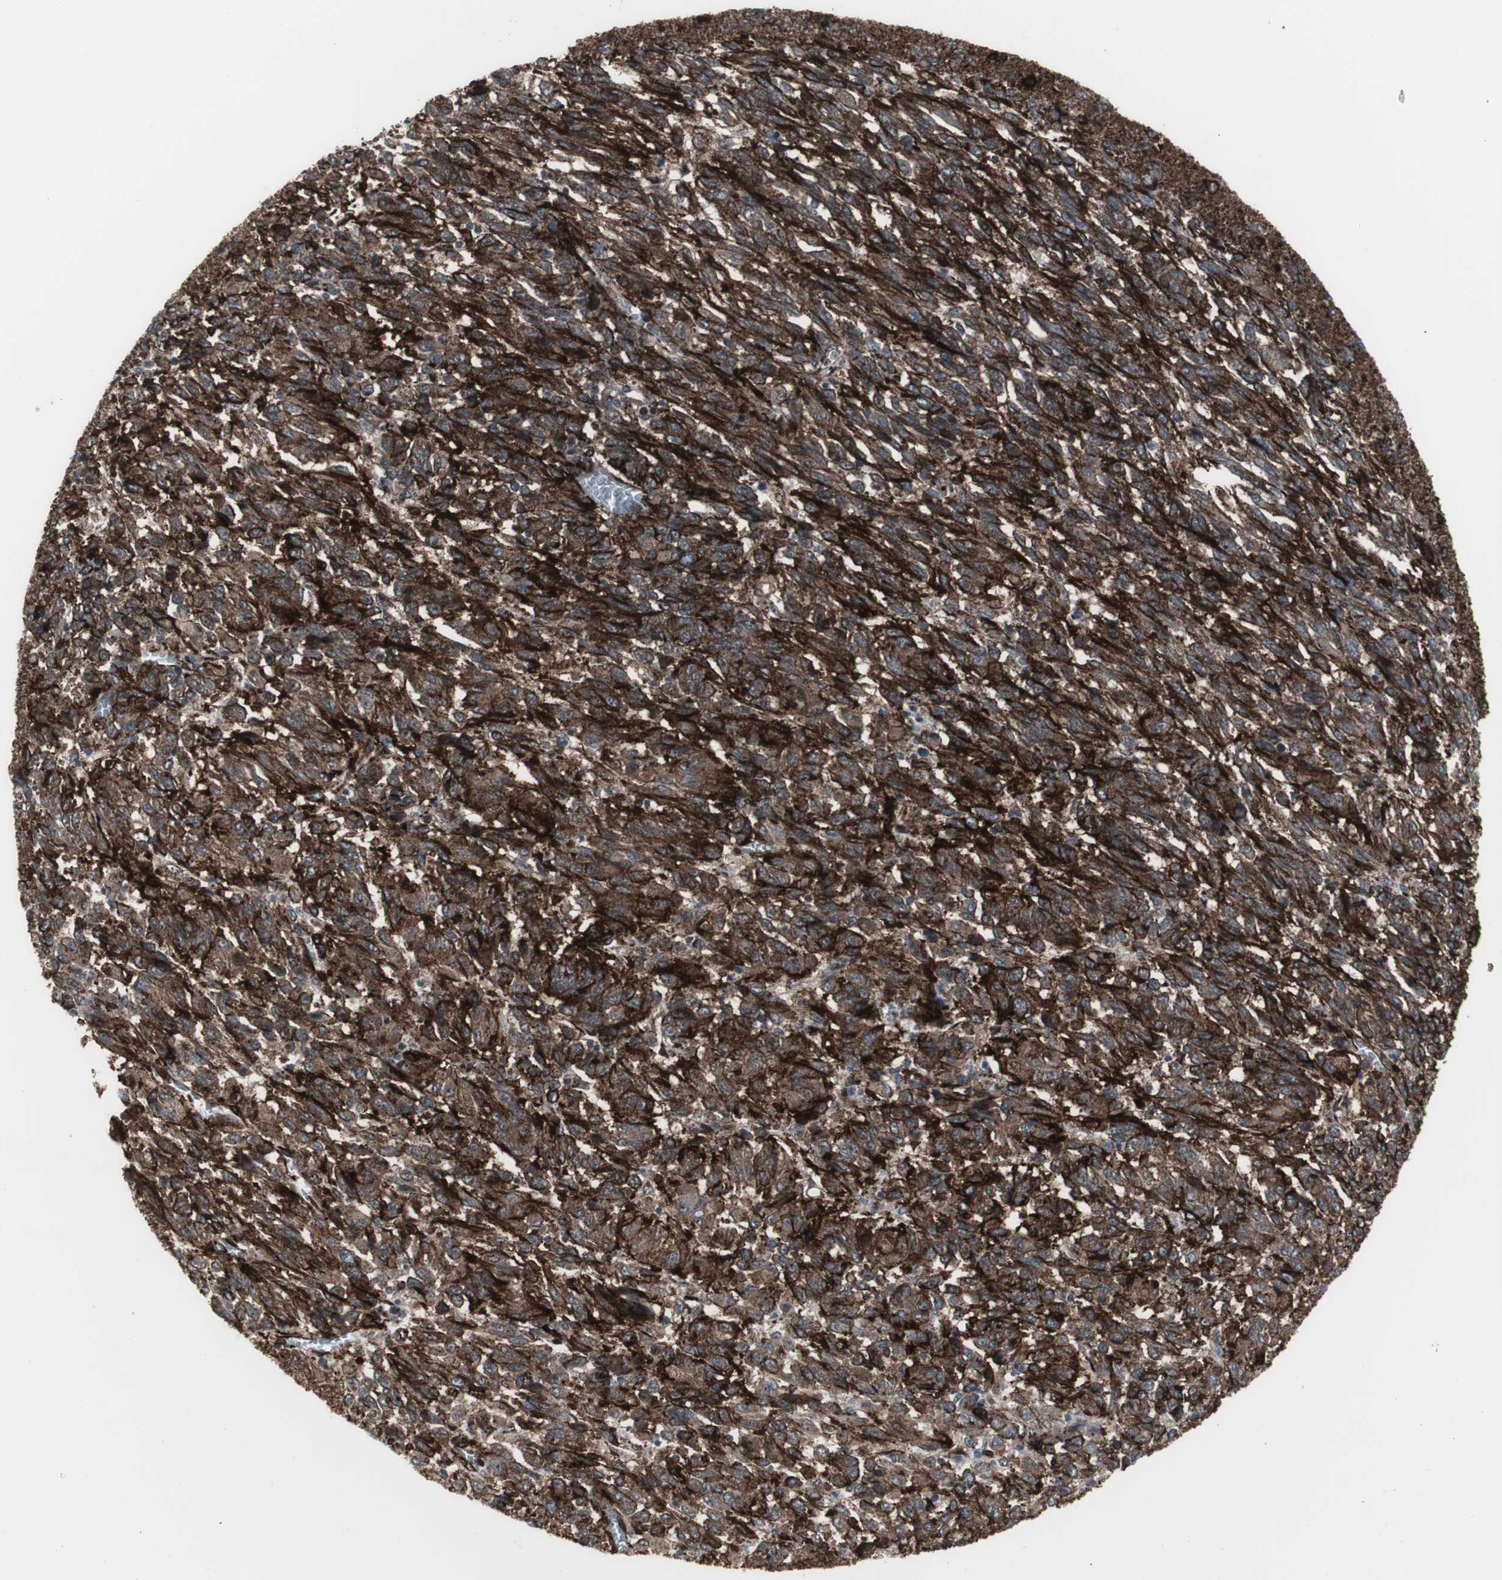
{"staining": {"intensity": "strong", "quantity": ">75%", "location": "cytoplasmic/membranous"}, "tissue": "melanoma", "cell_type": "Tumor cells", "image_type": "cancer", "snomed": [{"axis": "morphology", "description": "Malignant melanoma, Metastatic site"}, {"axis": "topography", "description": "Lung"}], "caption": "Immunohistochemistry of malignant melanoma (metastatic site) exhibits high levels of strong cytoplasmic/membranous positivity in approximately >75% of tumor cells.", "gene": "PDGFA", "patient": {"sex": "male", "age": 64}}